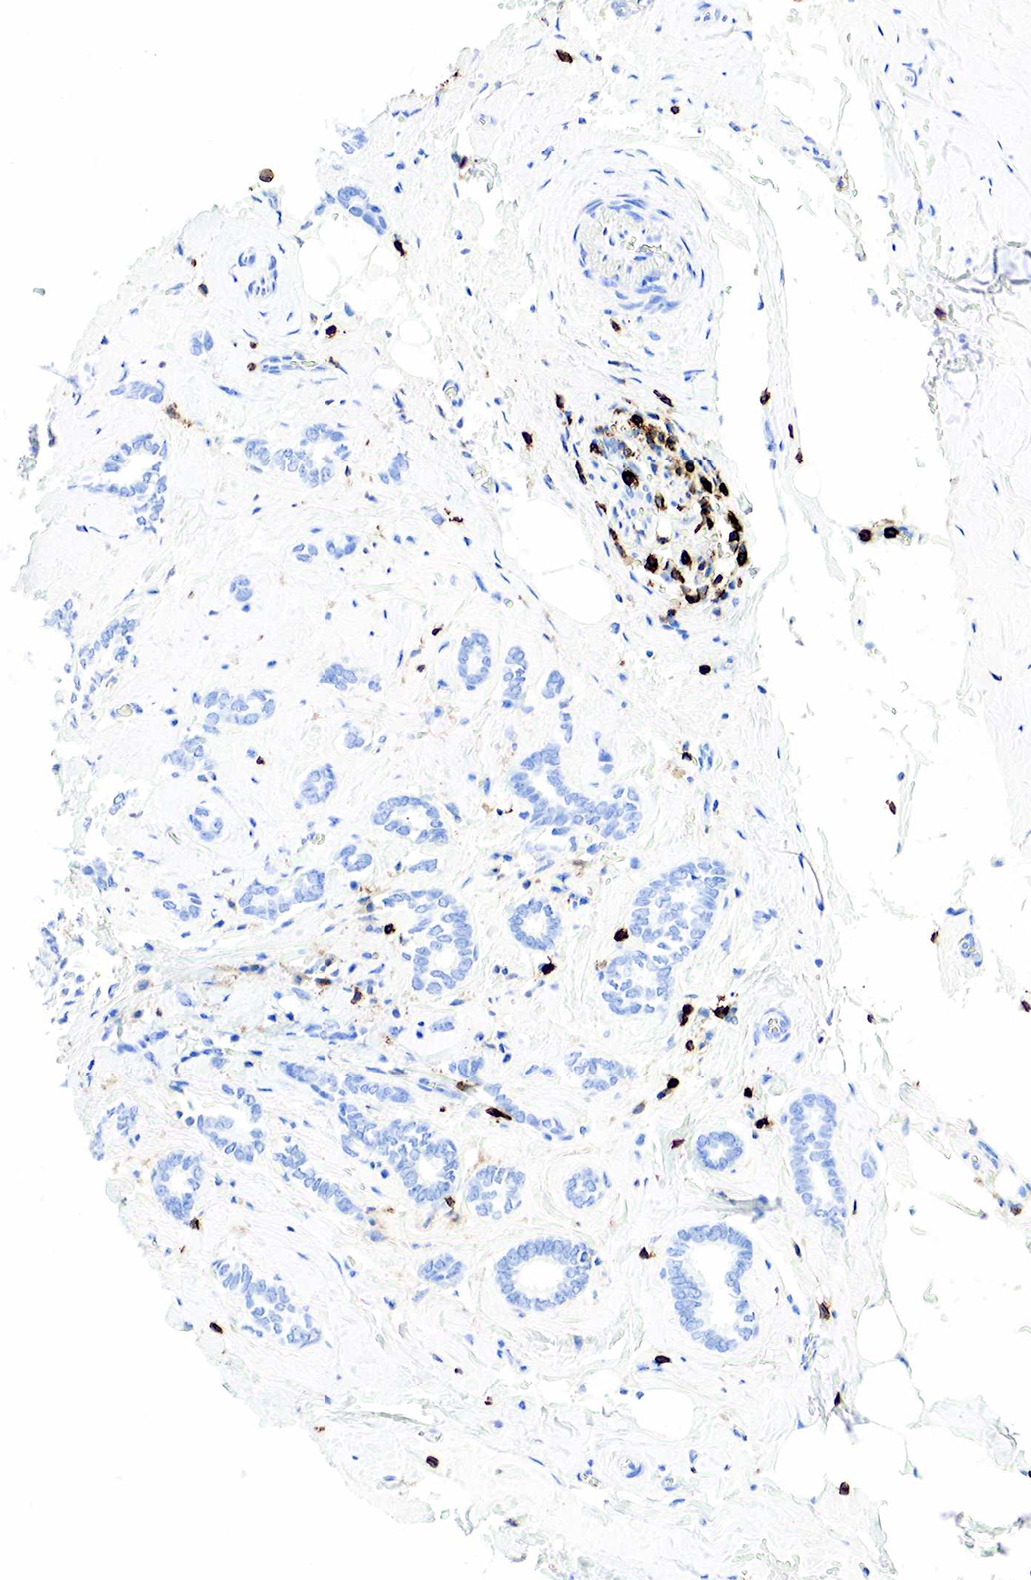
{"staining": {"intensity": "negative", "quantity": "none", "location": "none"}, "tissue": "breast cancer", "cell_type": "Tumor cells", "image_type": "cancer", "snomed": [{"axis": "morphology", "description": "Duct carcinoma"}, {"axis": "topography", "description": "Breast"}], "caption": "Immunohistochemistry micrograph of neoplastic tissue: human infiltrating ductal carcinoma (breast) stained with DAB (3,3'-diaminobenzidine) exhibits no significant protein positivity in tumor cells.", "gene": "PTPRC", "patient": {"sex": "female", "age": 50}}